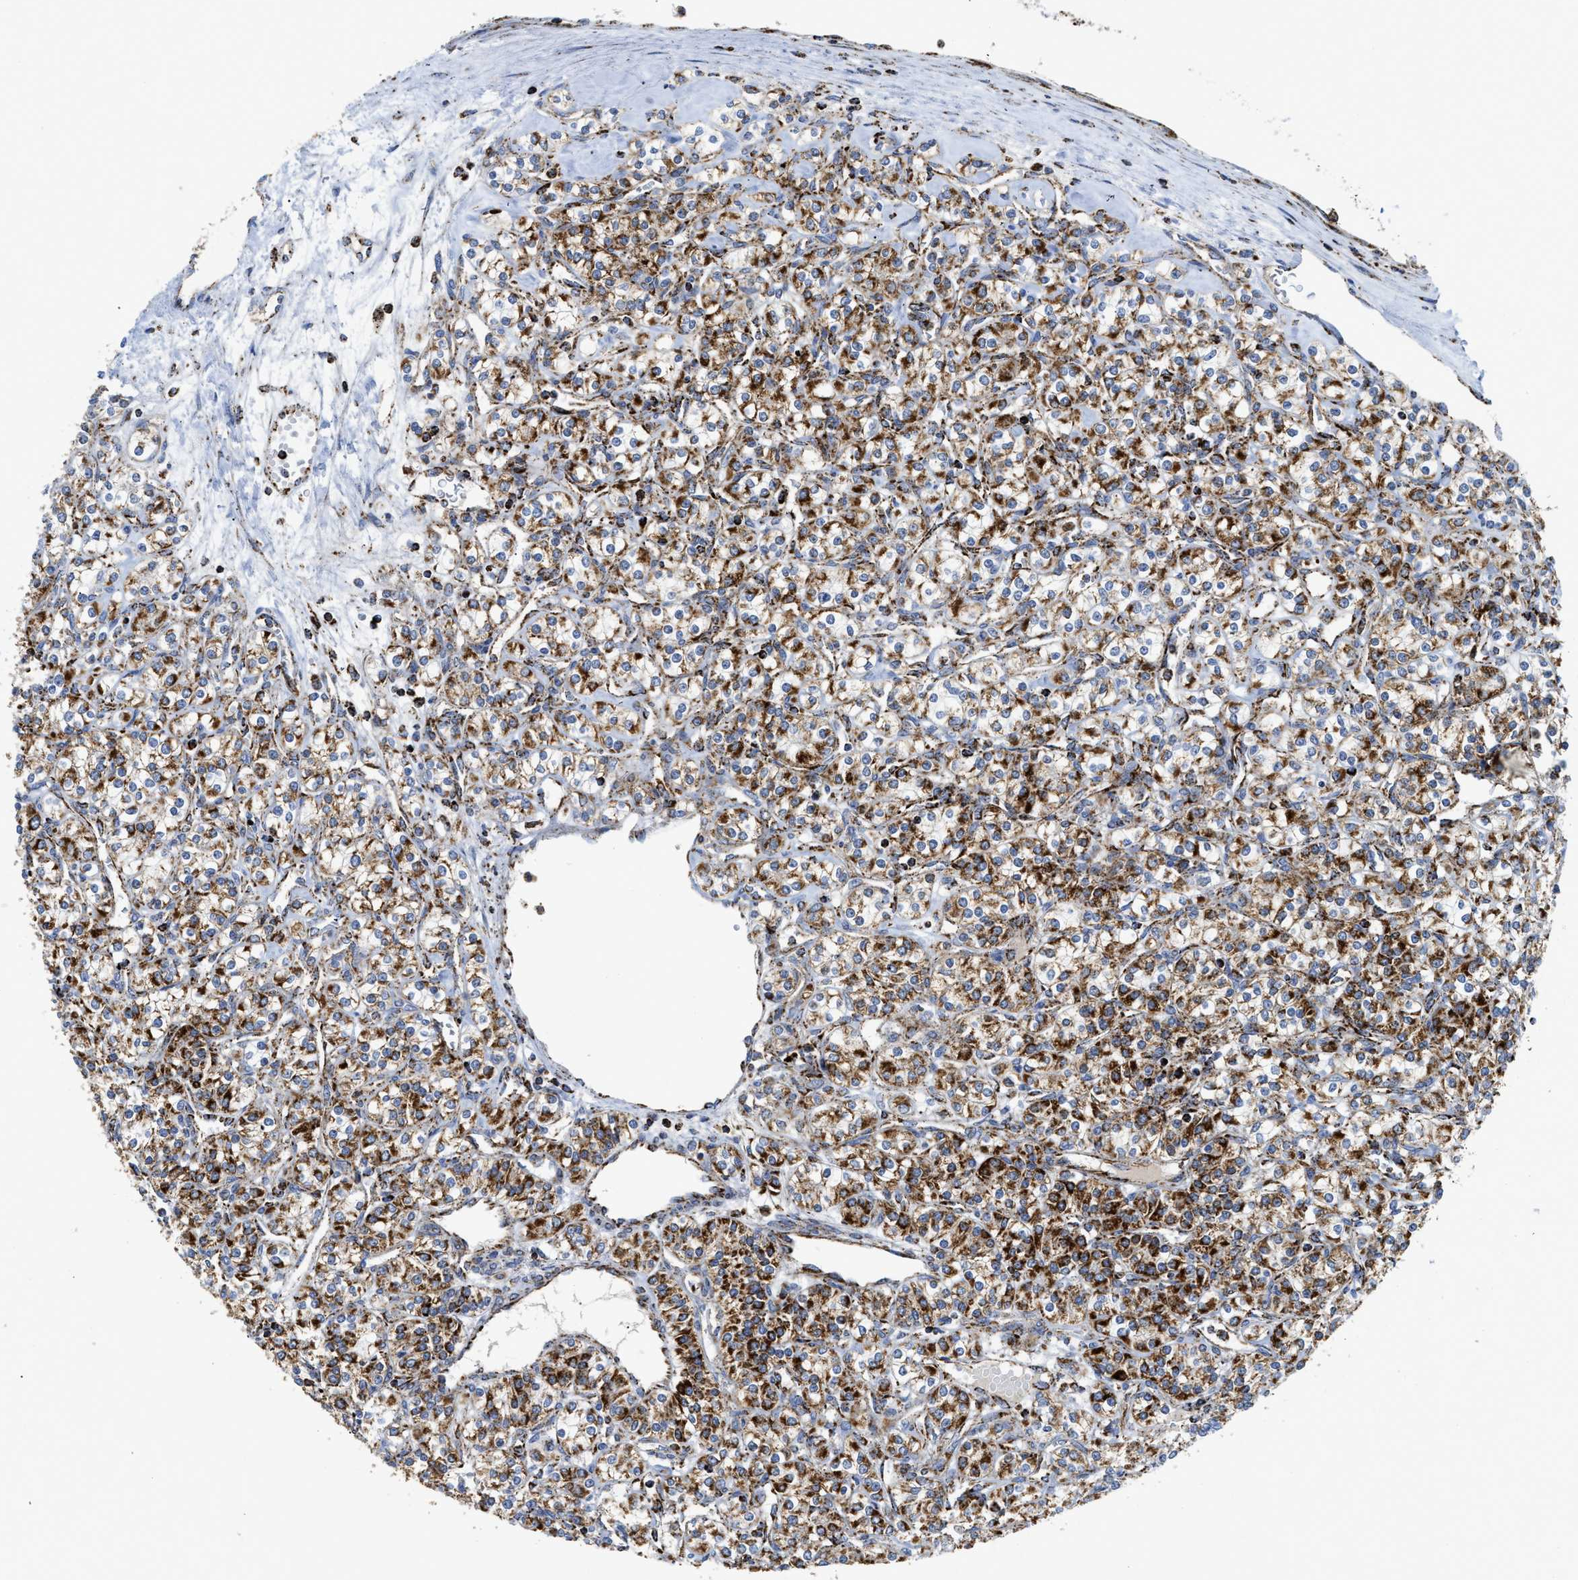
{"staining": {"intensity": "strong", "quantity": ">75%", "location": "cytoplasmic/membranous"}, "tissue": "renal cancer", "cell_type": "Tumor cells", "image_type": "cancer", "snomed": [{"axis": "morphology", "description": "Adenocarcinoma, NOS"}, {"axis": "topography", "description": "Kidney"}], "caption": "DAB (3,3'-diaminobenzidine) immunohistochemical staining of renal adenocarcinoma demonstrates strong cytoplasmic/membranous protein expression in about >75% of tumor cells.", "gene": "SQOR", "patient": {"sex": "male", "age": 77}}